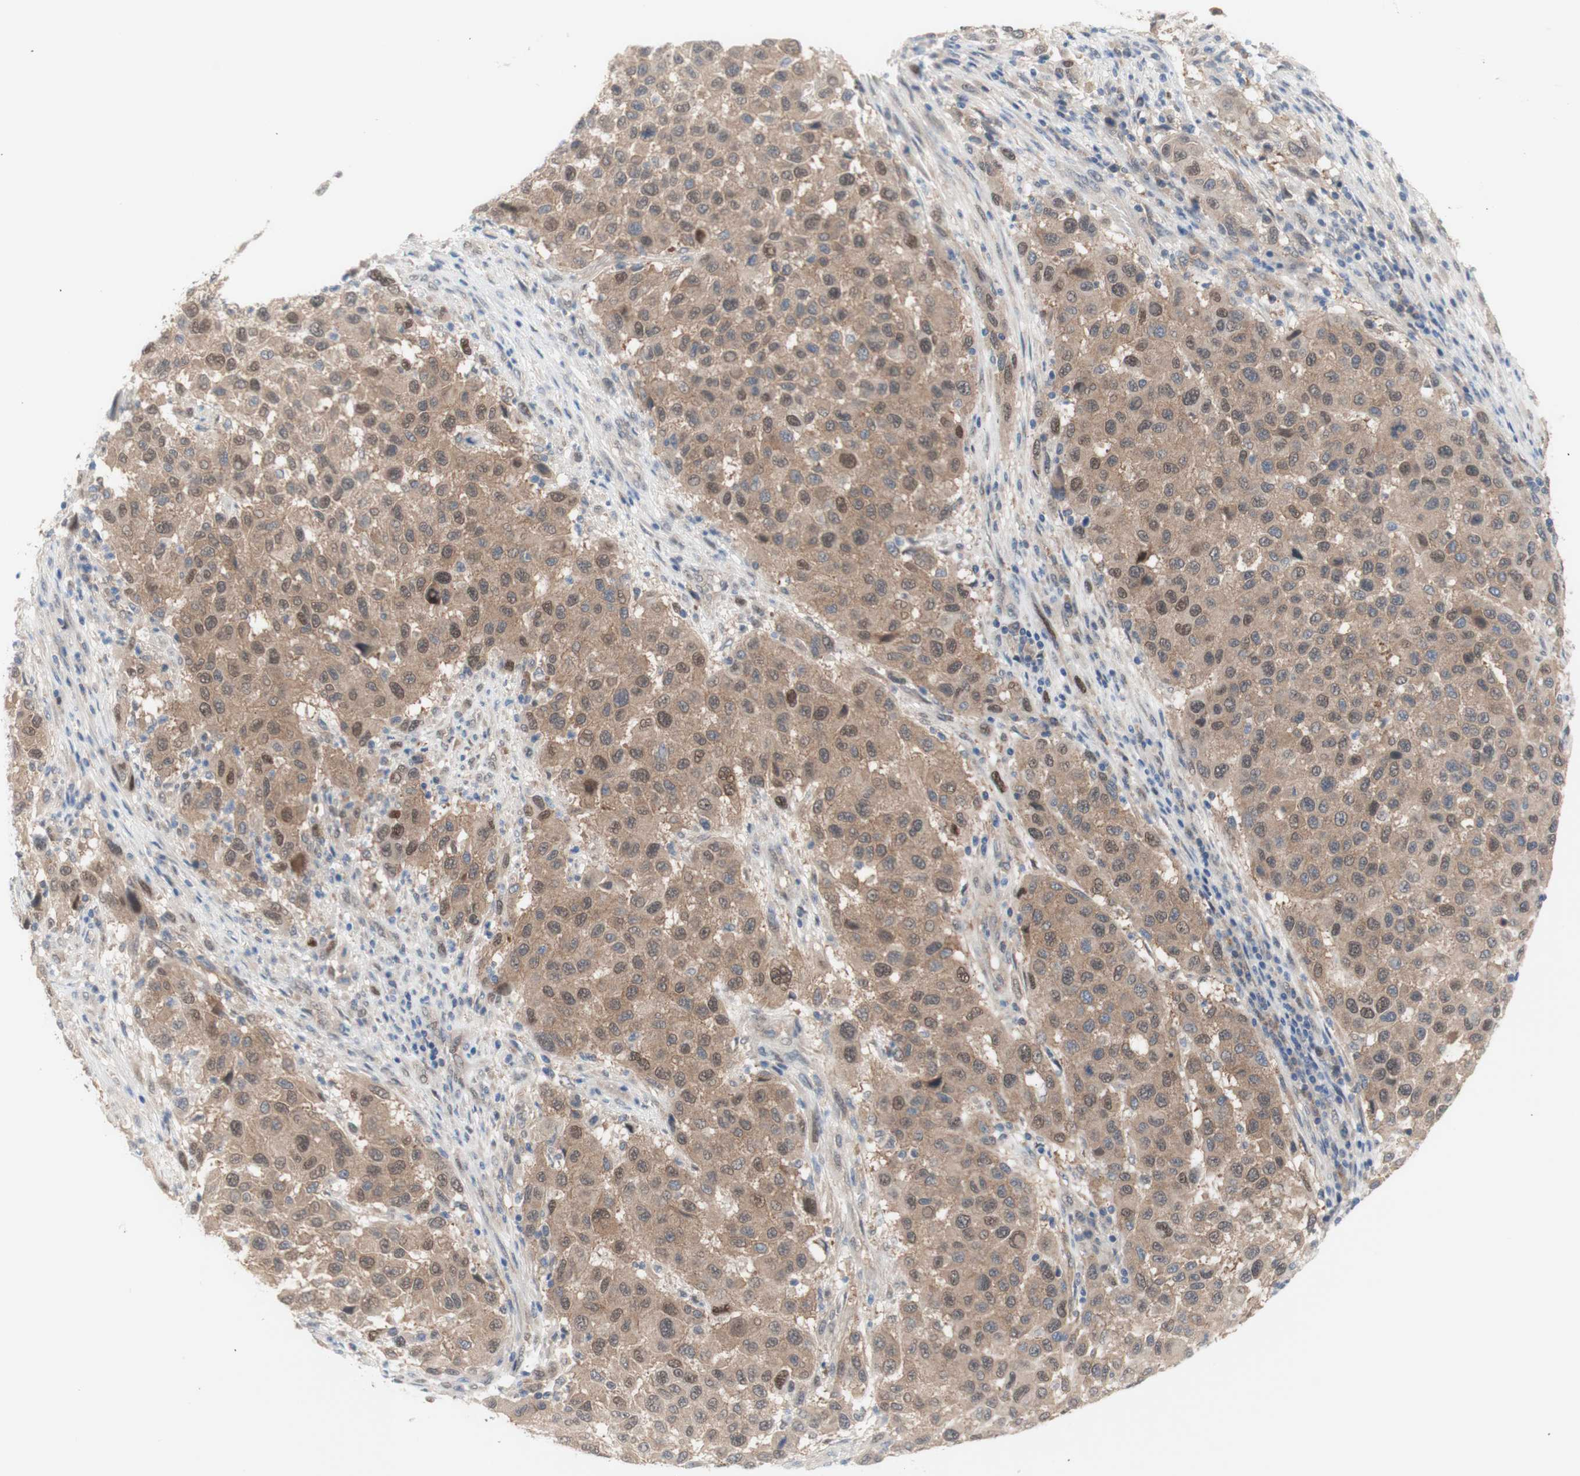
{"staining": {"intensity": "moderate", "quantity": ">75%", "location": "cytoplasmic/membranous,nuclear"}, "tissue": "melanoma", "cell_type": "Tumor cells", "image_type": "cancer", "snomed": [{"axis": "morphology", "description": "Malignant melanoma, Metastatic site"}, {"axis": "topography", "description": "Lymph node"}], "caption": "A high-resolution photomicrograph shows IHC staining of melanoma, which demonstrates moderate cytoplasmic/membranous and nuclear positivity in approximately >75% of tumor cells.", "gene": "PRMT5", "patient": {"sex": "male", "age": 61}}